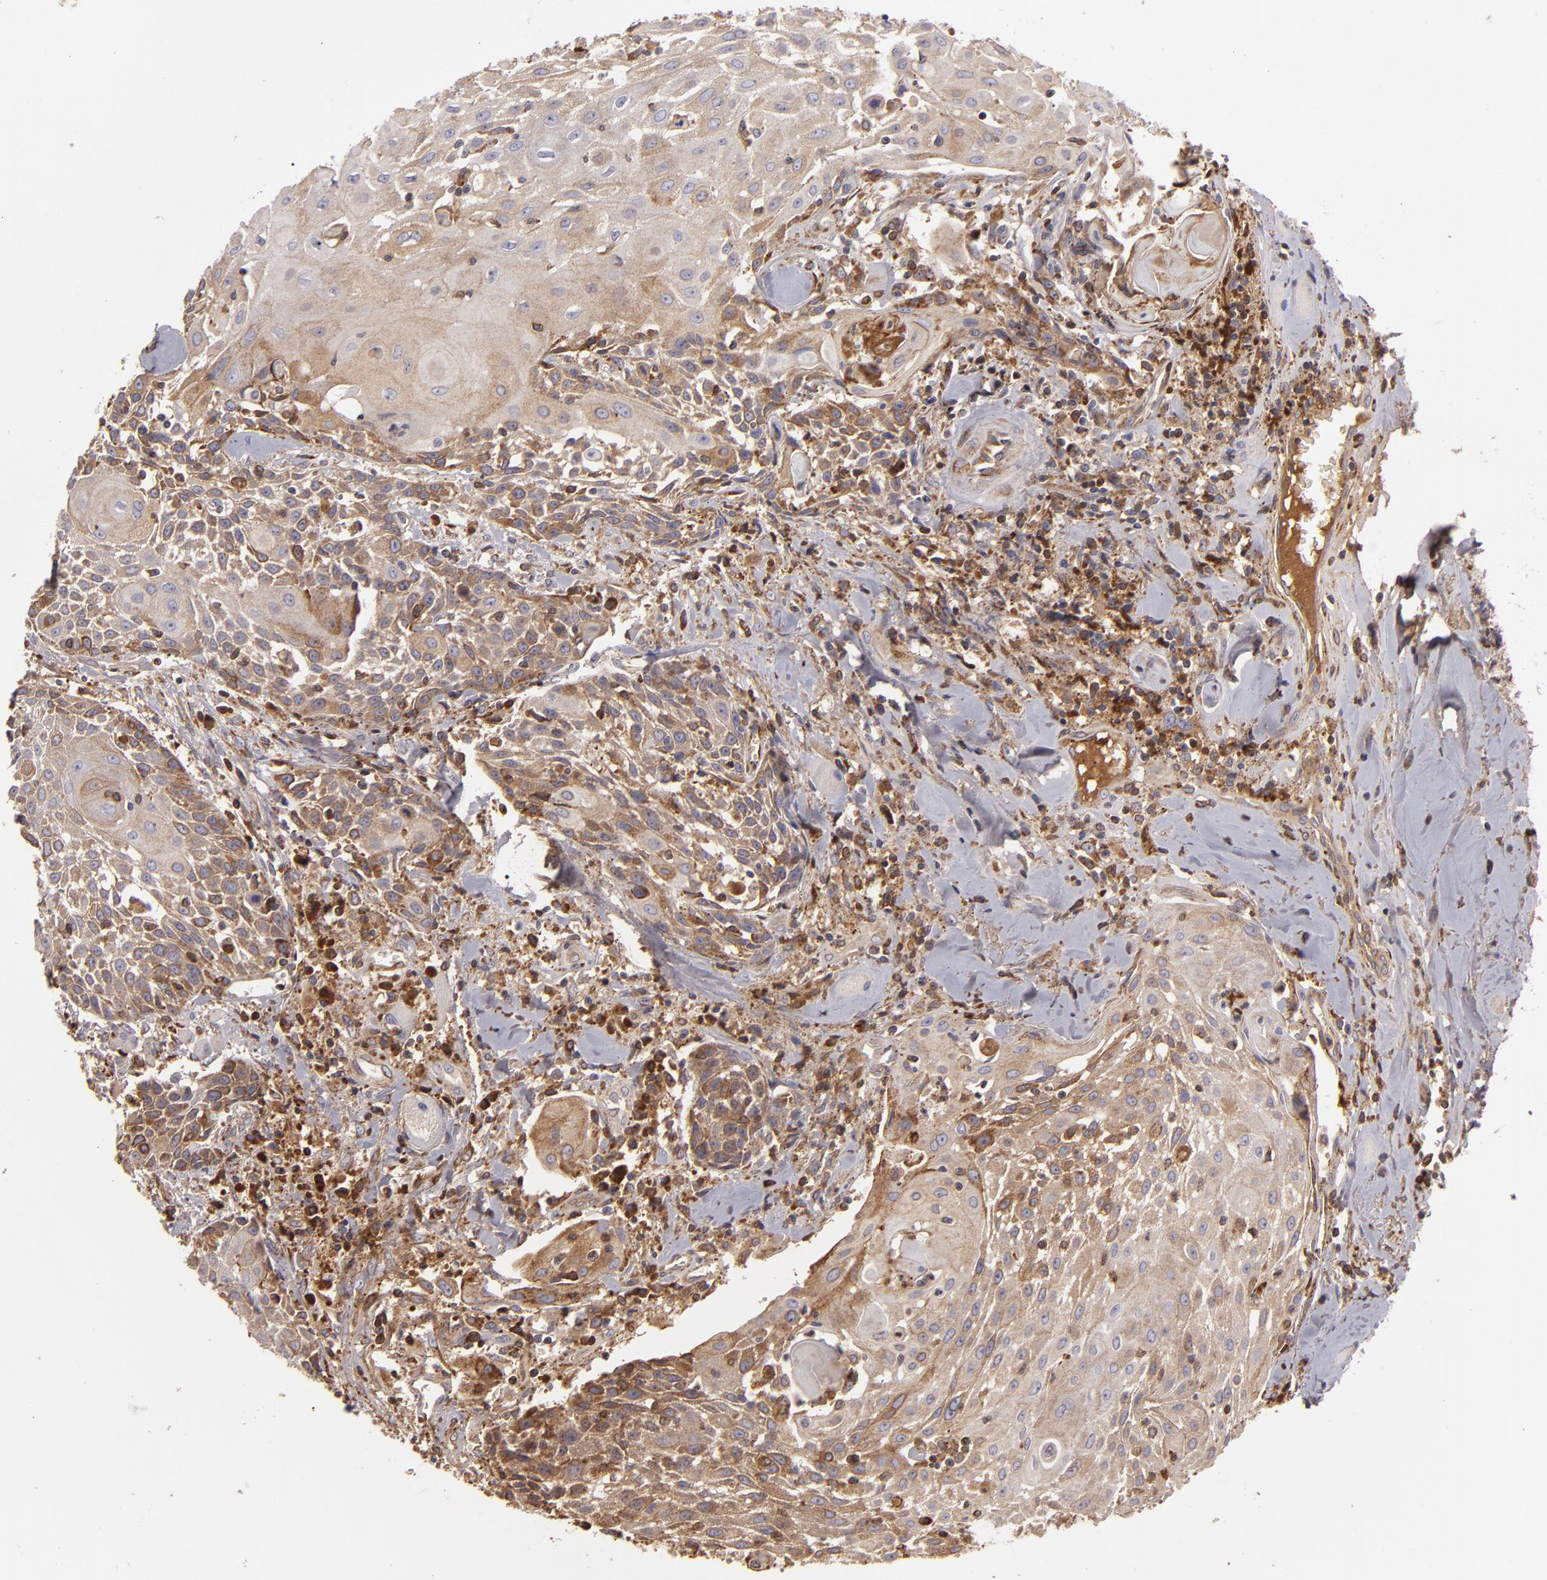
{"staining": {"intensity": "strong", "quantity": ">75%", "location": "cytoplasmic/membranous"}, "tissue": "head and neck cancer", "cell_type": "Tumor cells", "image_type": "cancer", "snomed": [{"axis": "morphology", "description": "Squamous cell carcinoma, NOS"}, {"axis": "topography", "description": "Oral tissue"}, {"axis": "topography", "description": "Head-Neck"}], "caption": "The immunohistochemical stain labels strong cytoplasmic/membranous expression in tumor cells of squamous cell carcinoma (head and neck) tissue.", "gene": "CFB", "patient": {"sex": "female", "age": 82}}